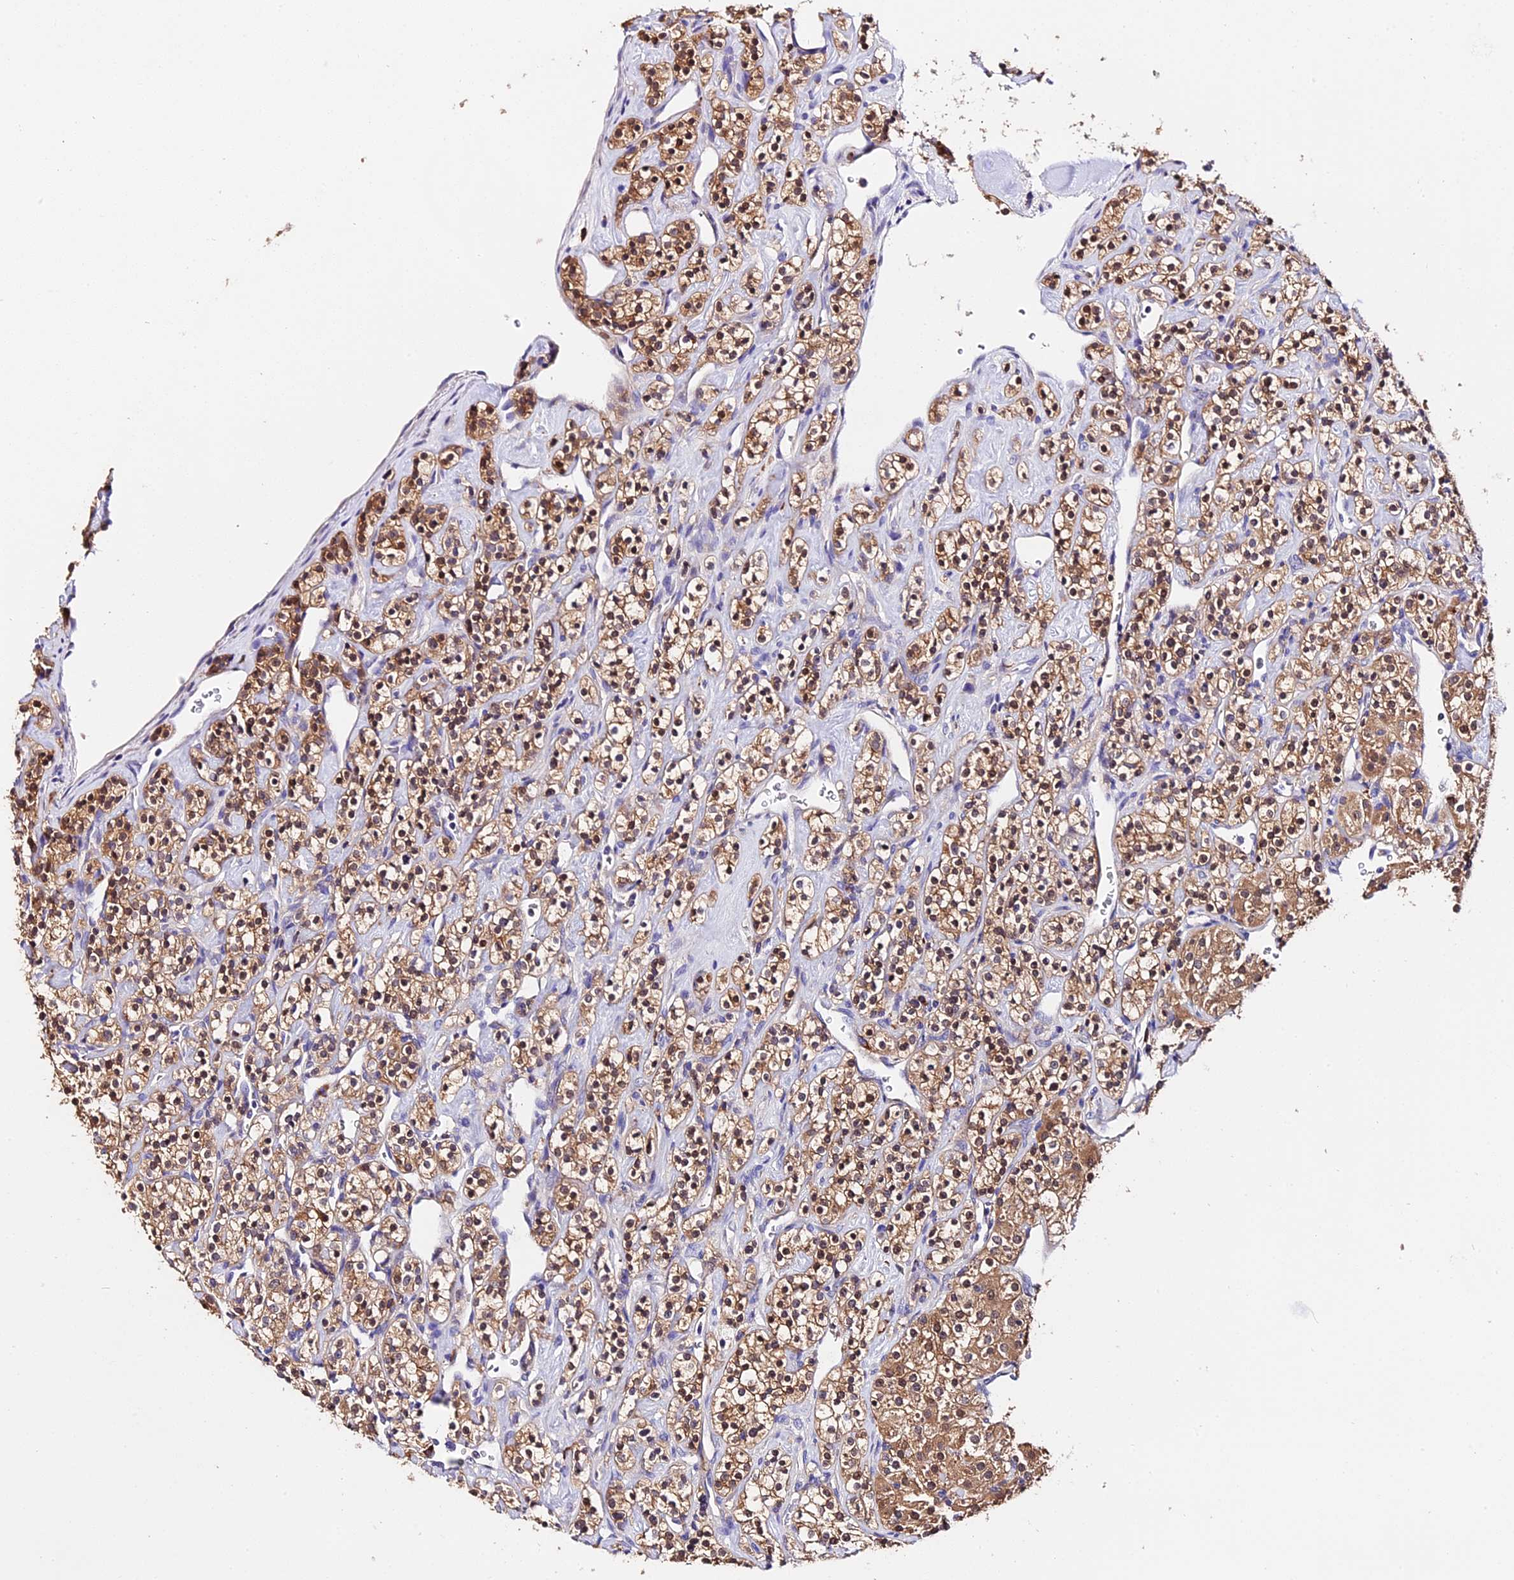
{"staining": {"intensity": "moderate", "quantity": ">75%", "location": "cytoplasmic/membranous,nuclear"}, "tissue": "renal cancer", "cell_type": "Tumor cells", "image_type": "cancer", "snomed": [{"axis": "morphology", "description": "Adenocarcinoma, NOS"}, {"axis": "topography", "description": "Kidney"}], "caption": "Protein analysis of adenocarcinoma (renal) tissue displays moderate cytoplasmic/membranous and nuclear staining in approximately >75% of tumor cells.", "gene": "LYPD6", "patient": {"sex": "male", "age": 77}}